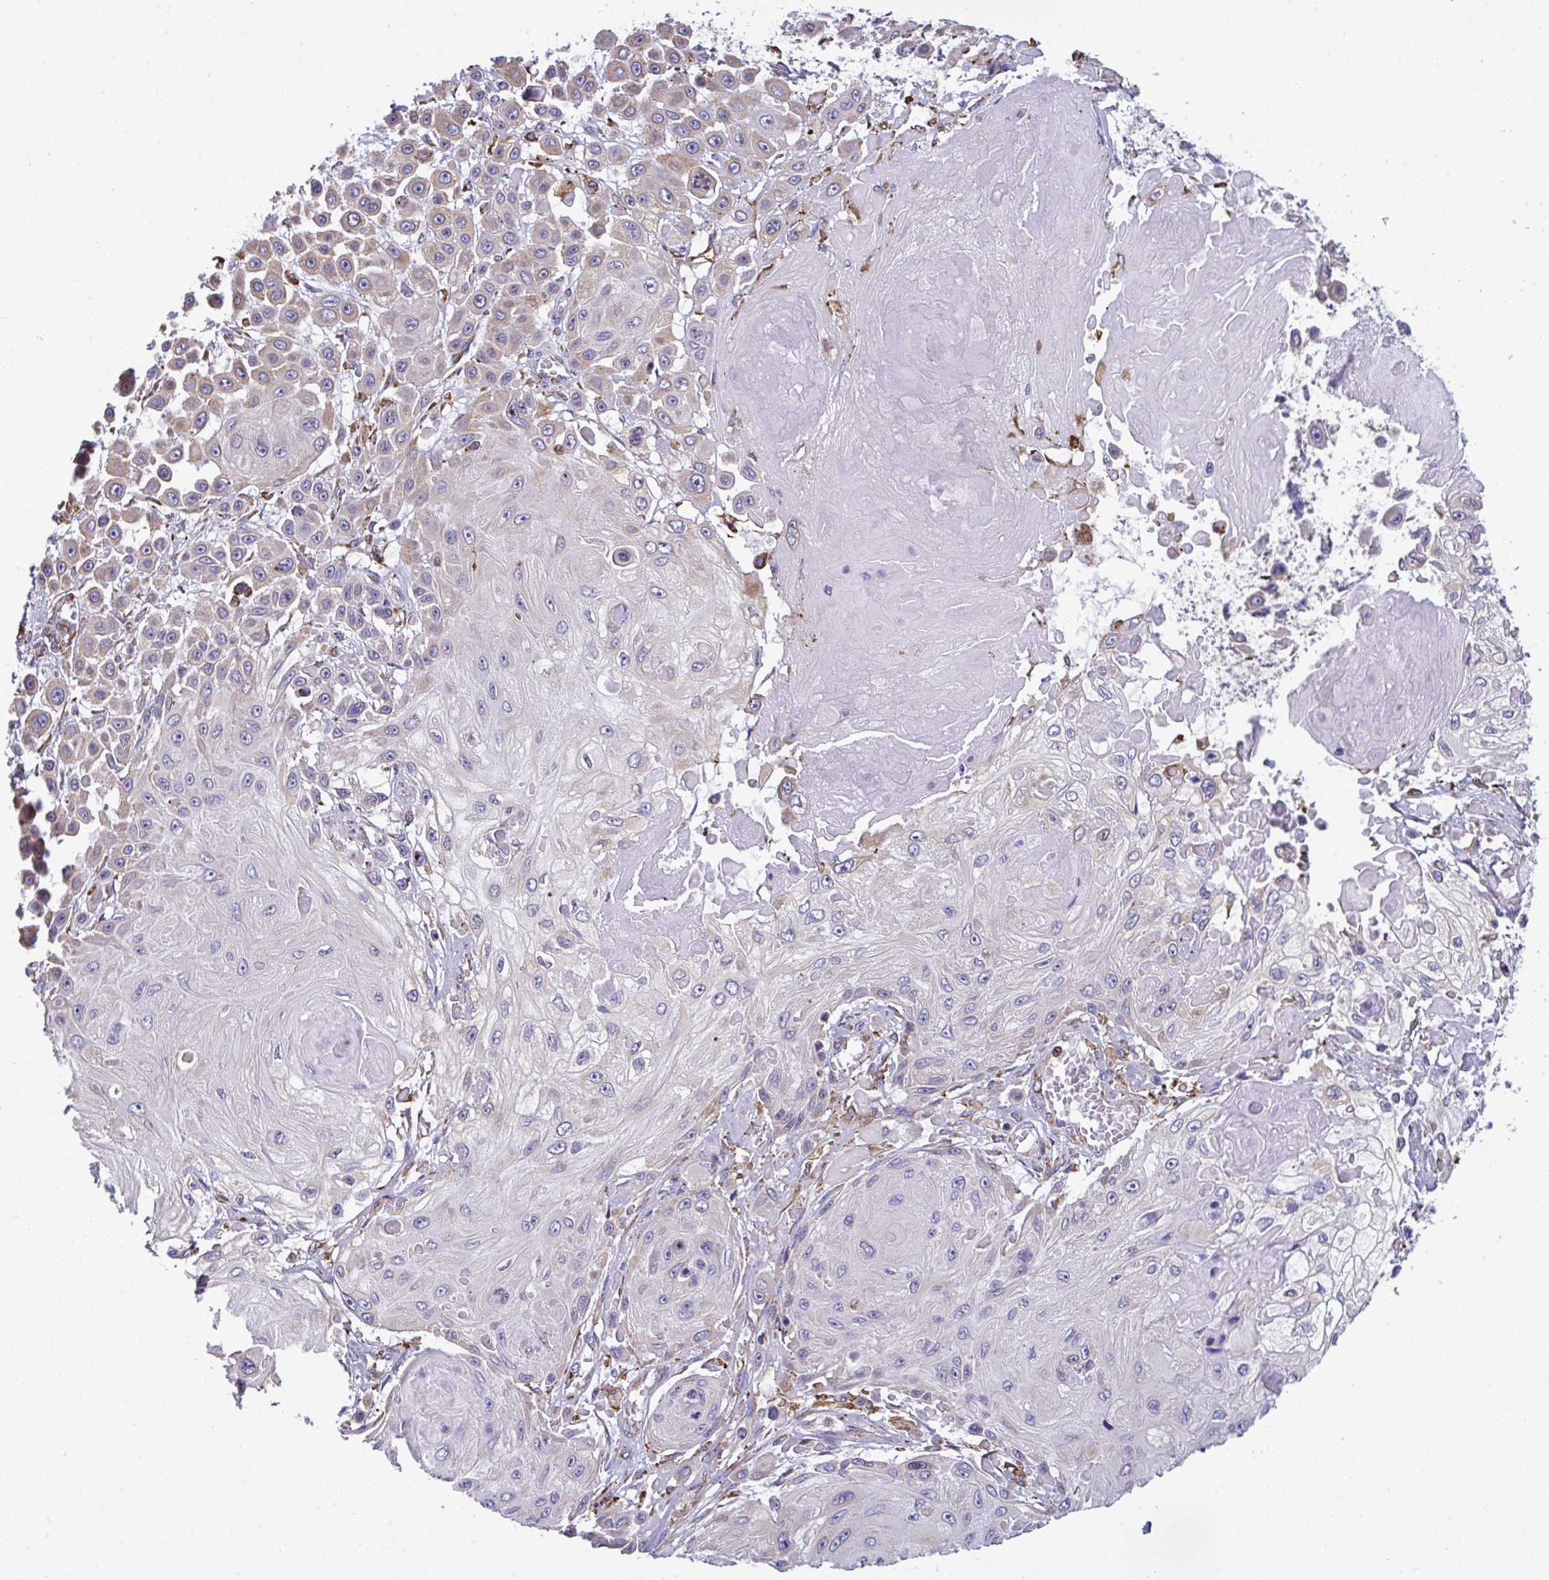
{"staining": {"intensity": "negative", "quantity": "none", "location": "none"}, "tissue": "skin cancer", "cell_type": "Tumor cells", "image_type": "cancer", "snomed": [{"axis": "morphology", "description": "Squamous cell carcinoma, NOS"}, {"axis": "topography", "description": "Skin"}], "caption": "This is an immunohistochemistry histopathology image of squamous cell carcinoma (skin). There is no expression in tumor cells.", "gene": "MYMK", "patient": {"sex": "male", "age": 67}}